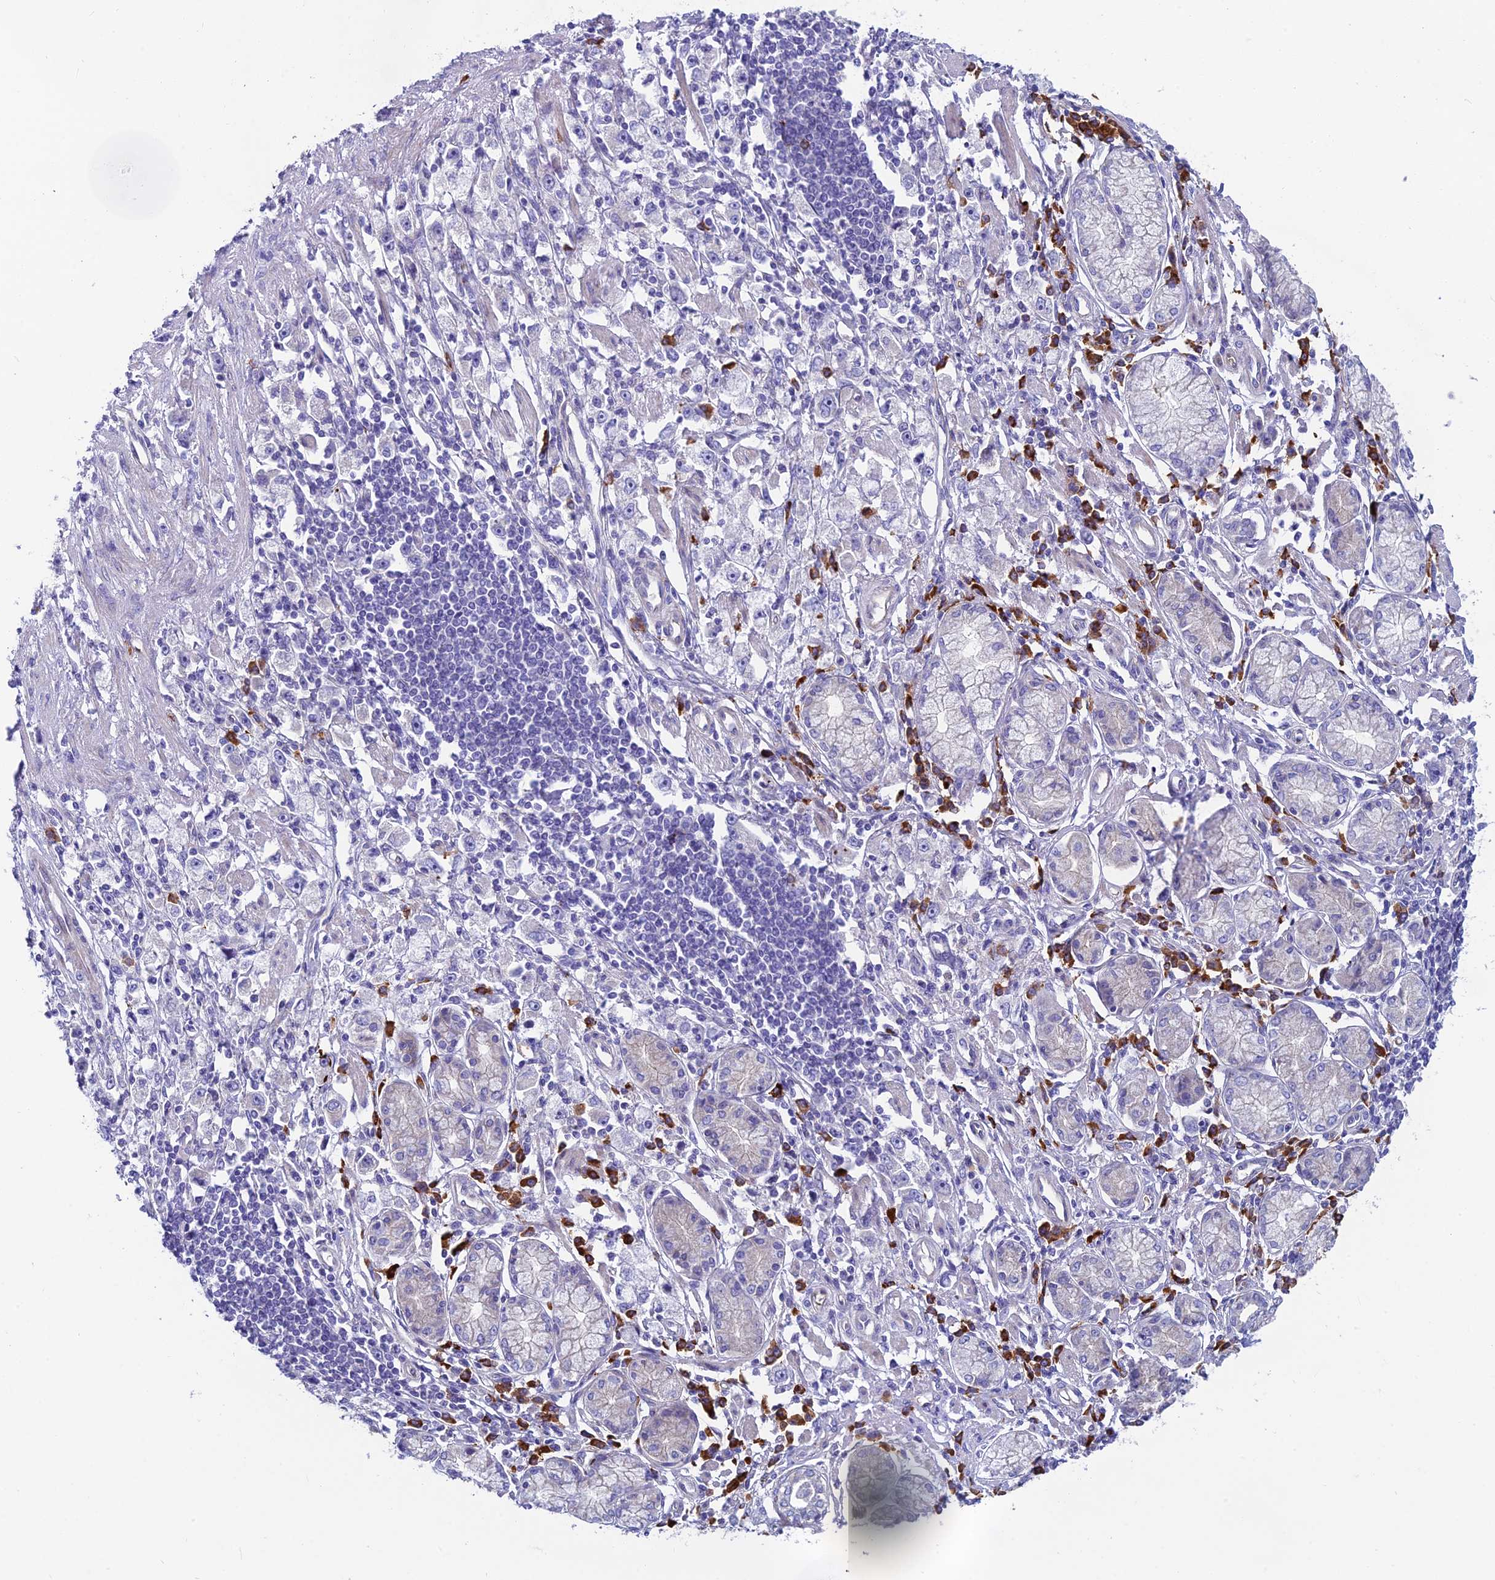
{"staining": {"intensity": "negative", "quantity": "none", "location": "none"}, "tissue": "stomach cancer", "cell_type": "Tumor cells", "image_type": "cancer", "snomed": [{"axis": "morphology", "description": "Adenocarcinoma, NOS"}, {"axis": "topography", "description": "Stomach"}], "caption": "Immunohistochemical staining of human adenocarcinoma (stomach) exhibits no significant staining in tumor cells.", "gene": "MACIR", "patient": {"sex": "female", "age": 59}}